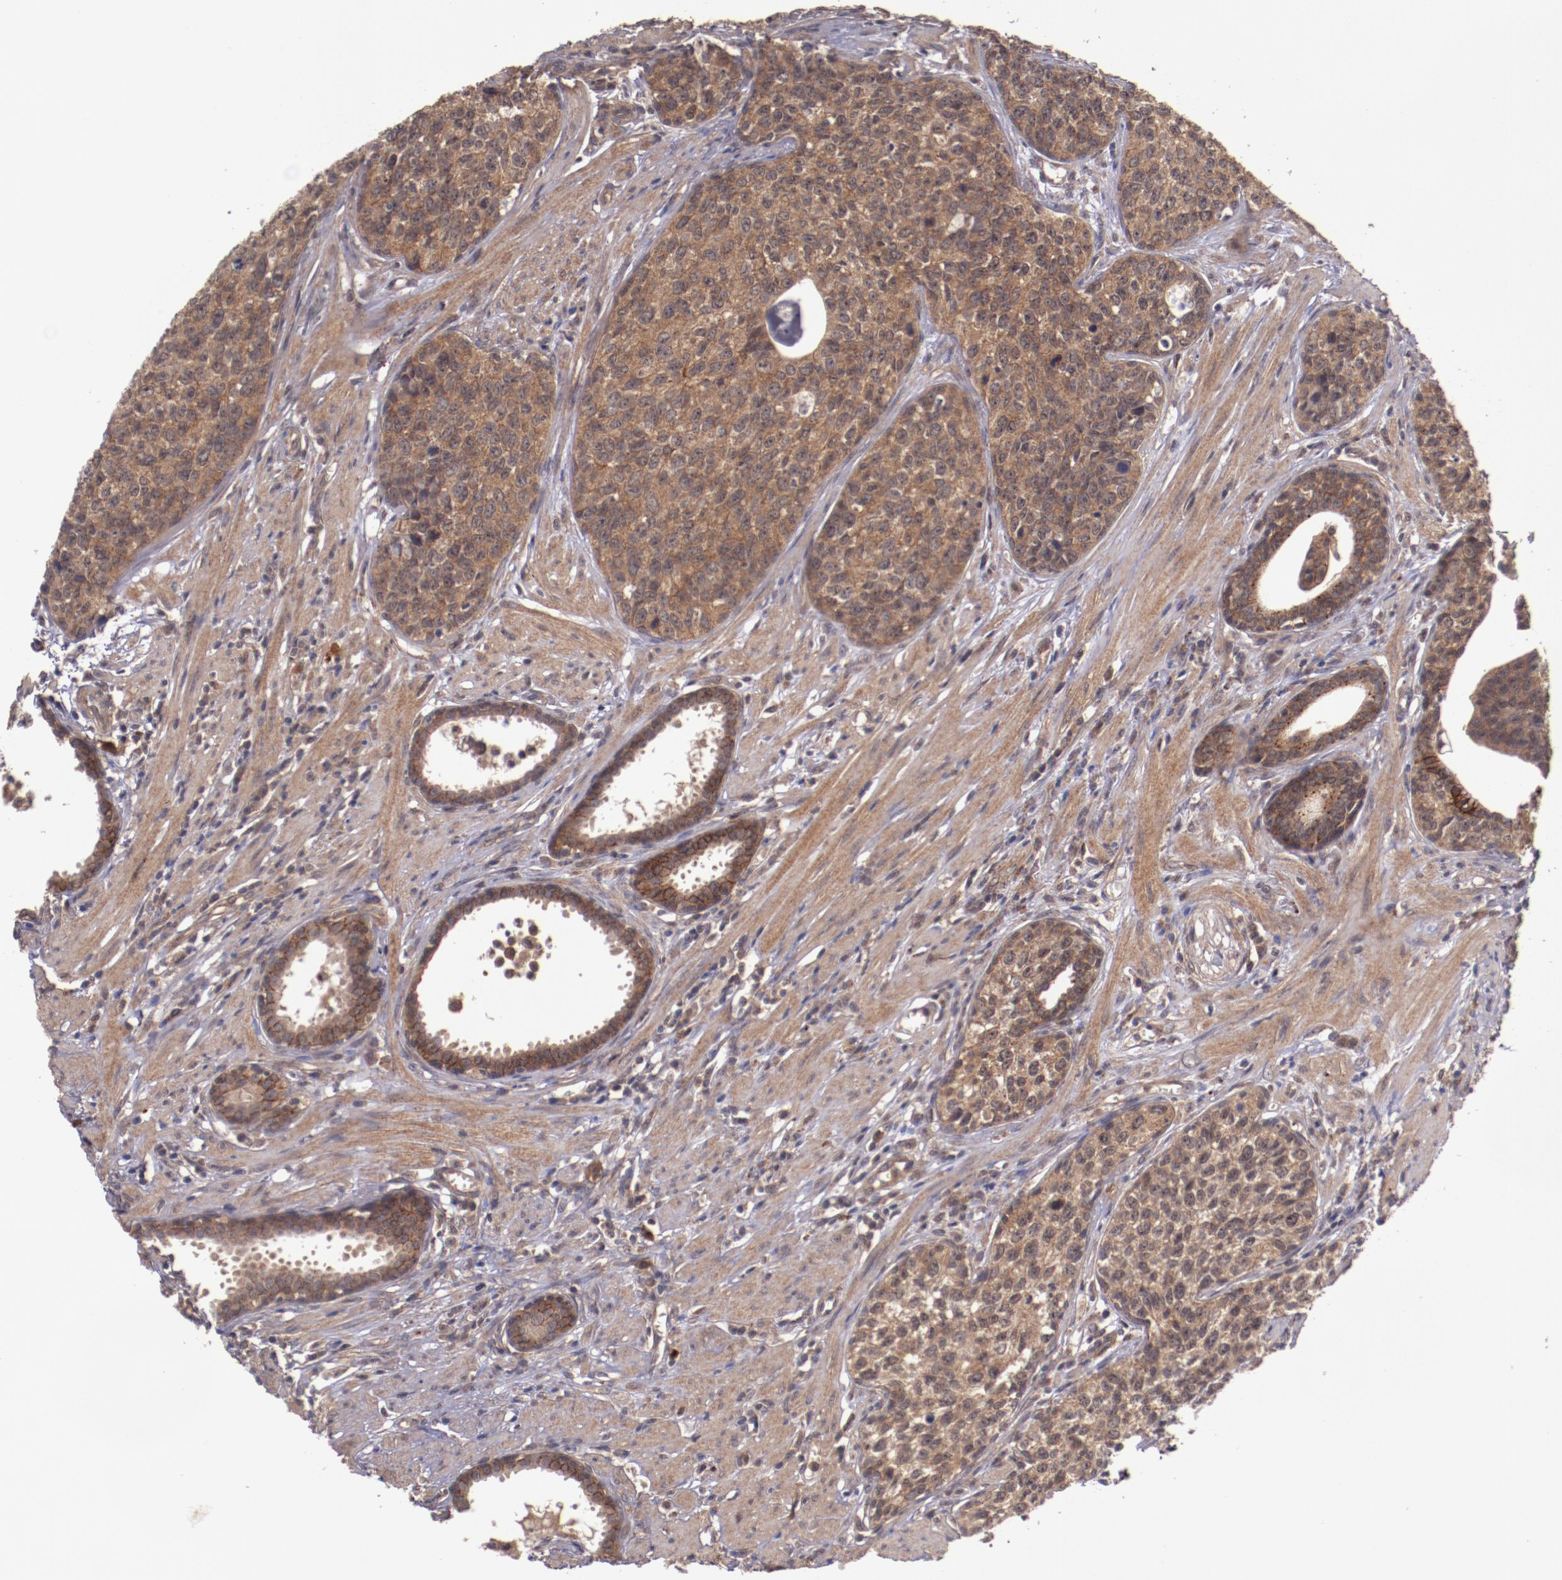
{"staining": {"intensity": "moderate", "quantity": ">75%", "location": "cytoplasmic/membranous"}, "tissue": "urothelial cancer", "cell_type": "Tumor cells", "image_type": "cancer", "snomed": [{"axis": "morphology", "description": "Urothelial carcinoma, High grade"}, {"axis": "topography", "description": "Urinary bladder"}], "caption": "There is medium levels of moderate cytoplasmic/membranous expression in tumor cells of high-grade urothelial carcinoma, as demonstrated by immunohistochemical staining (brown color).", "gene": "FTSJ1", "patient": {"sex": "male", "age": 81}}